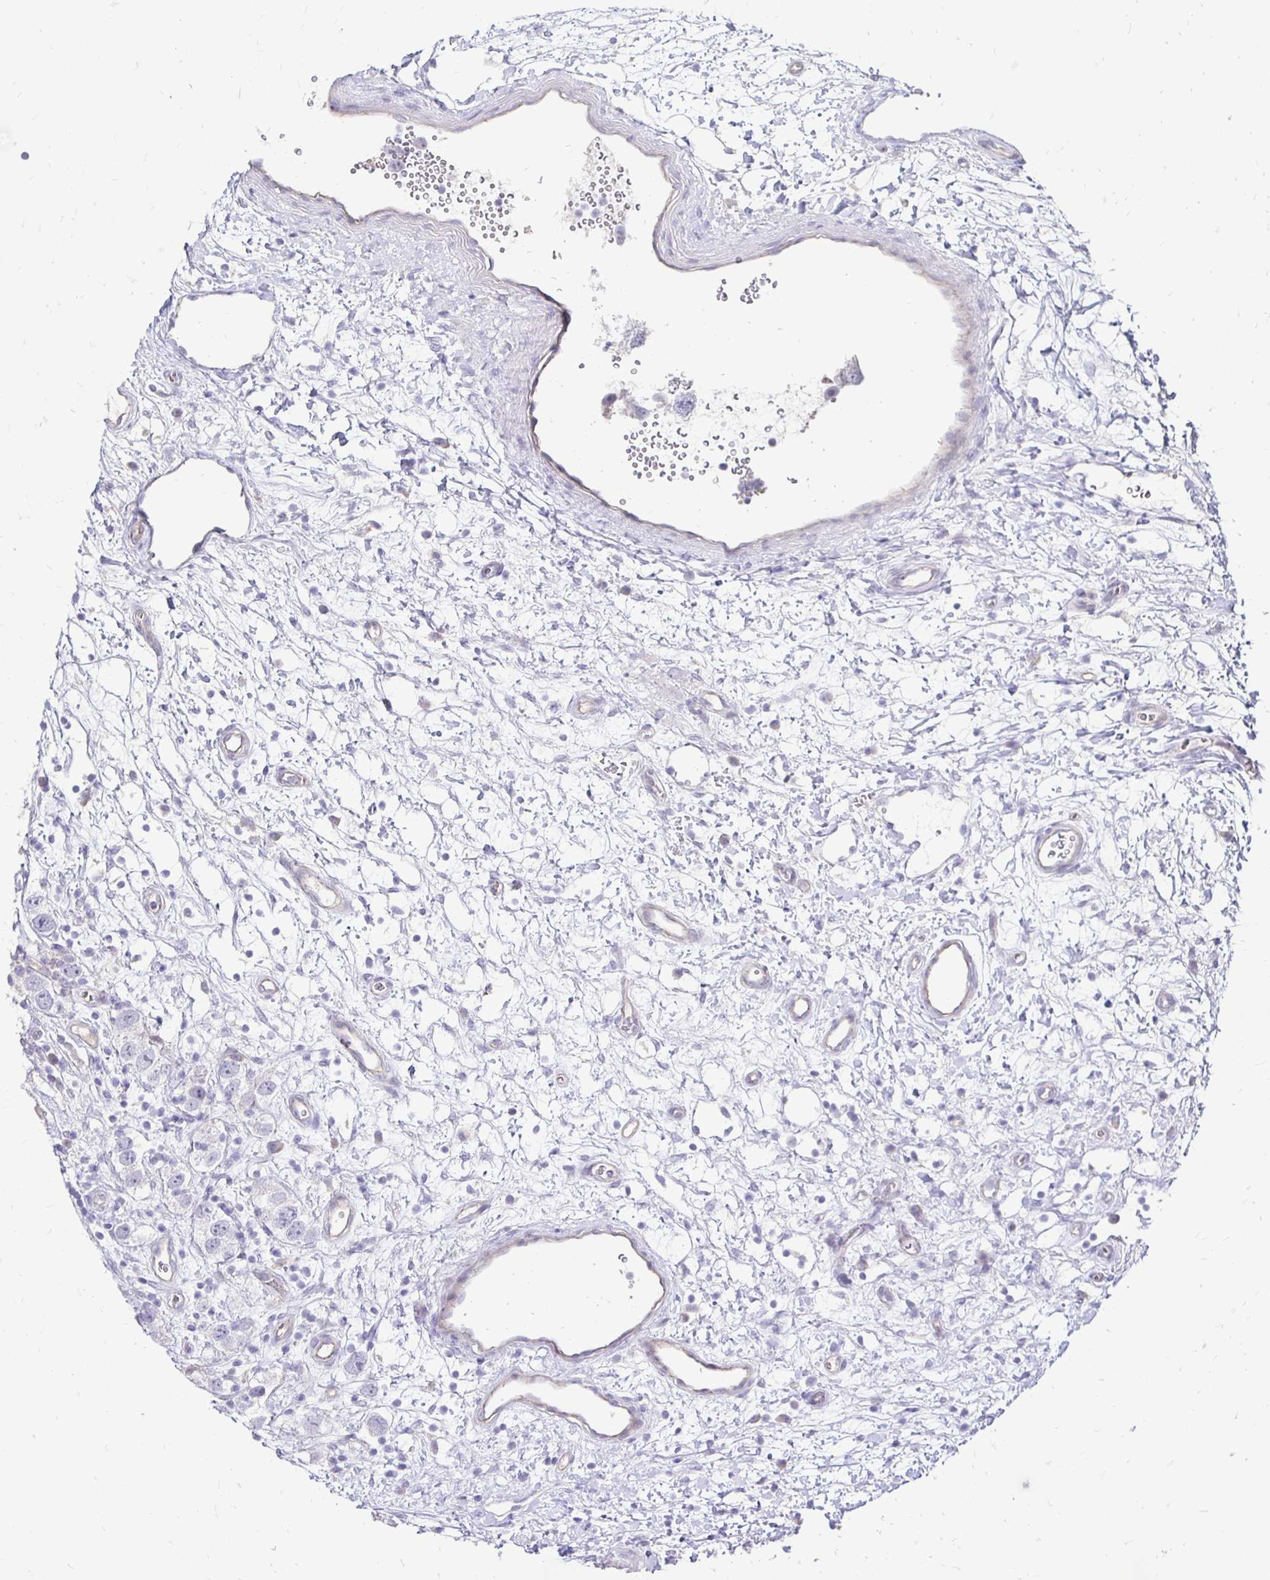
{"staining": {"intensity": "negative", "quantity": "none", "location": "none"}, "tissue": "testis cancer", "cell_type": "Tumor cells", "image_type": "cancer", "snomed": [{"axis": "morphology", "description": "Seminoma, NOS"}, {"axis": "topography", "description": "Testis"}], "caption": "This is an IHC photomicrograph of human testis seminoma. There is no positivity in tumor cells.", "gene": "GAS2", "patient": {"sex": "male", "age": 26}}